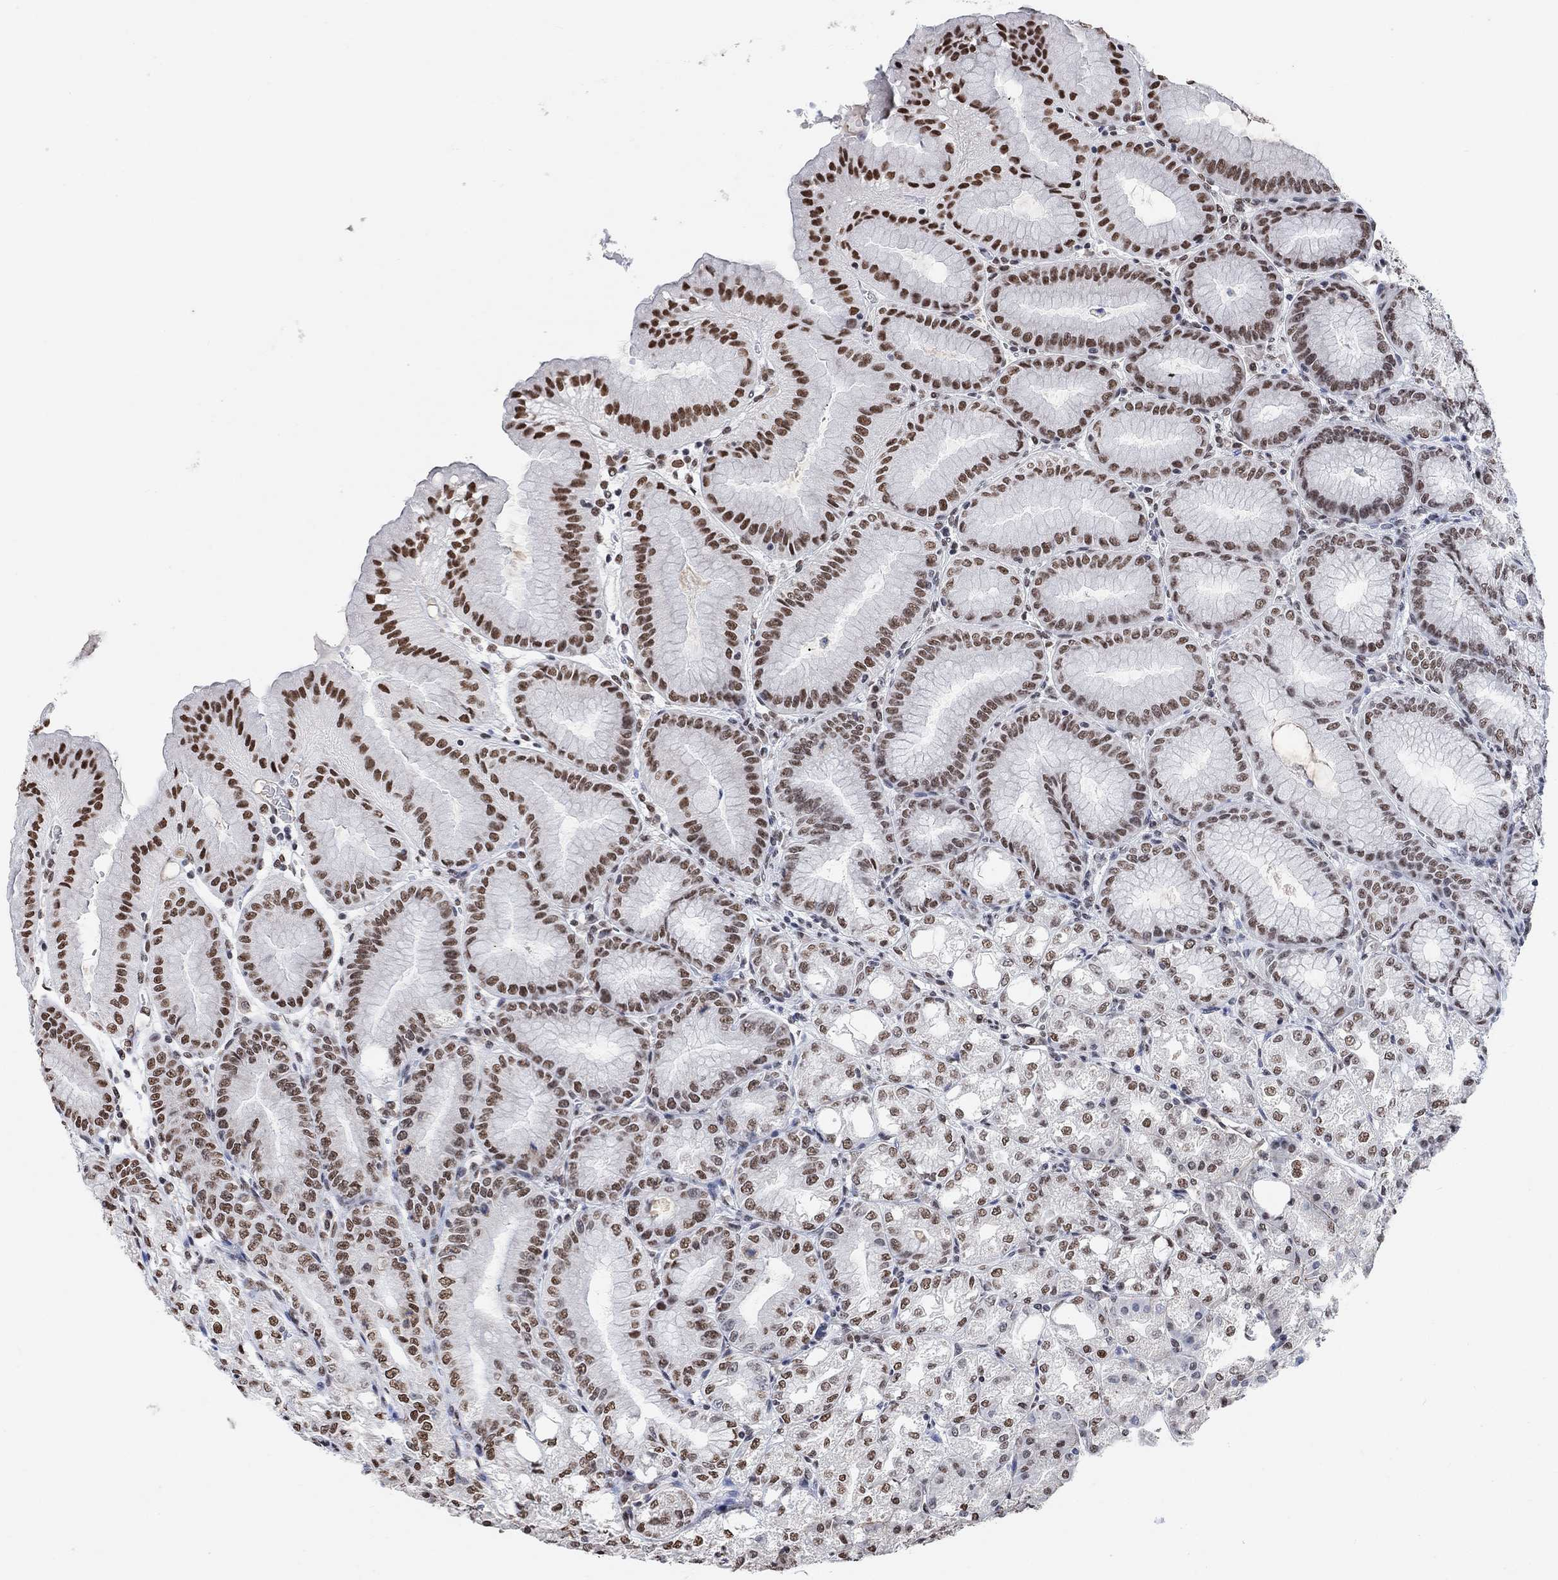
{"staining": {"intensity": "moderate", "quantity": ">75%", "location": "nuclear"}, "tissue": "stomach", "cell_type": "Glandular cells", "image_type": "normal", "snomed": [{"axis": "morphology", "description": "Normal tissue, NOS"}, {"axis": "topography", "description": "Stomach"}], "caption": "Stomach stained for a protein demonstrates moderate nuclear positivity in glandular cells.", "gene": "USP39", "patient": {"sex": "male", "age": 71}}